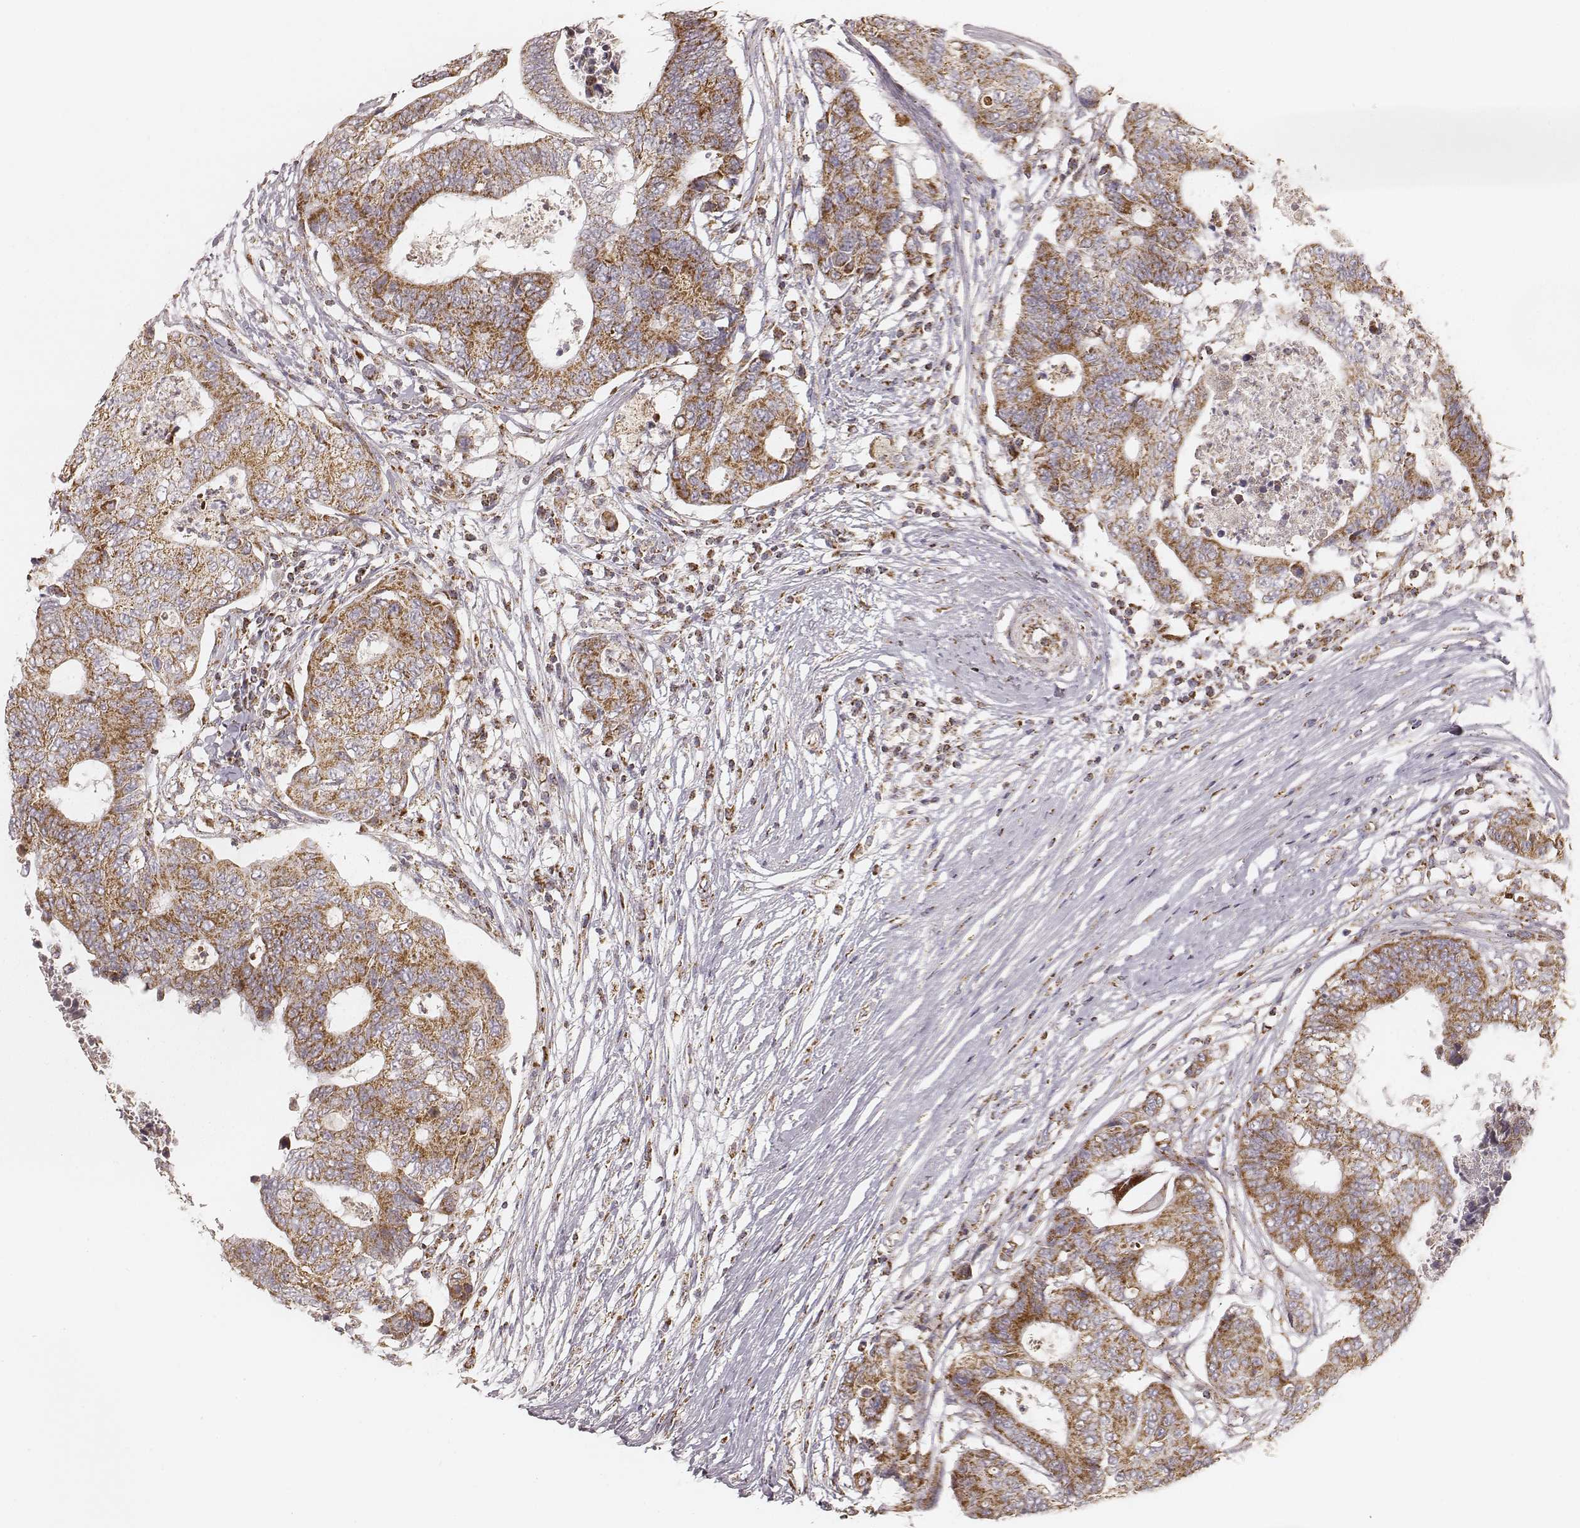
{"staining": {"intensity": "moderate", "quantity": ">75%", "location": "cytoplasmic/membranous"}, "tissue": "colorectal cancer", "cell_type": "Tumor cells", "image_type": "cancer", "snomed": [{"axis": "morphology", "description": "Adenocarcinoma, NOS"}, {"axis": "topography", "description": "Colon"}], "caption": "Immunohistochemical staining of colorectal adenocarcinoma exhibits medium levels of moderate cytoplasmic/membranous protein staining in approximately >75% of tumor cells.", "gene": "CS", "patient": {"sex": "female", "age": 48}}